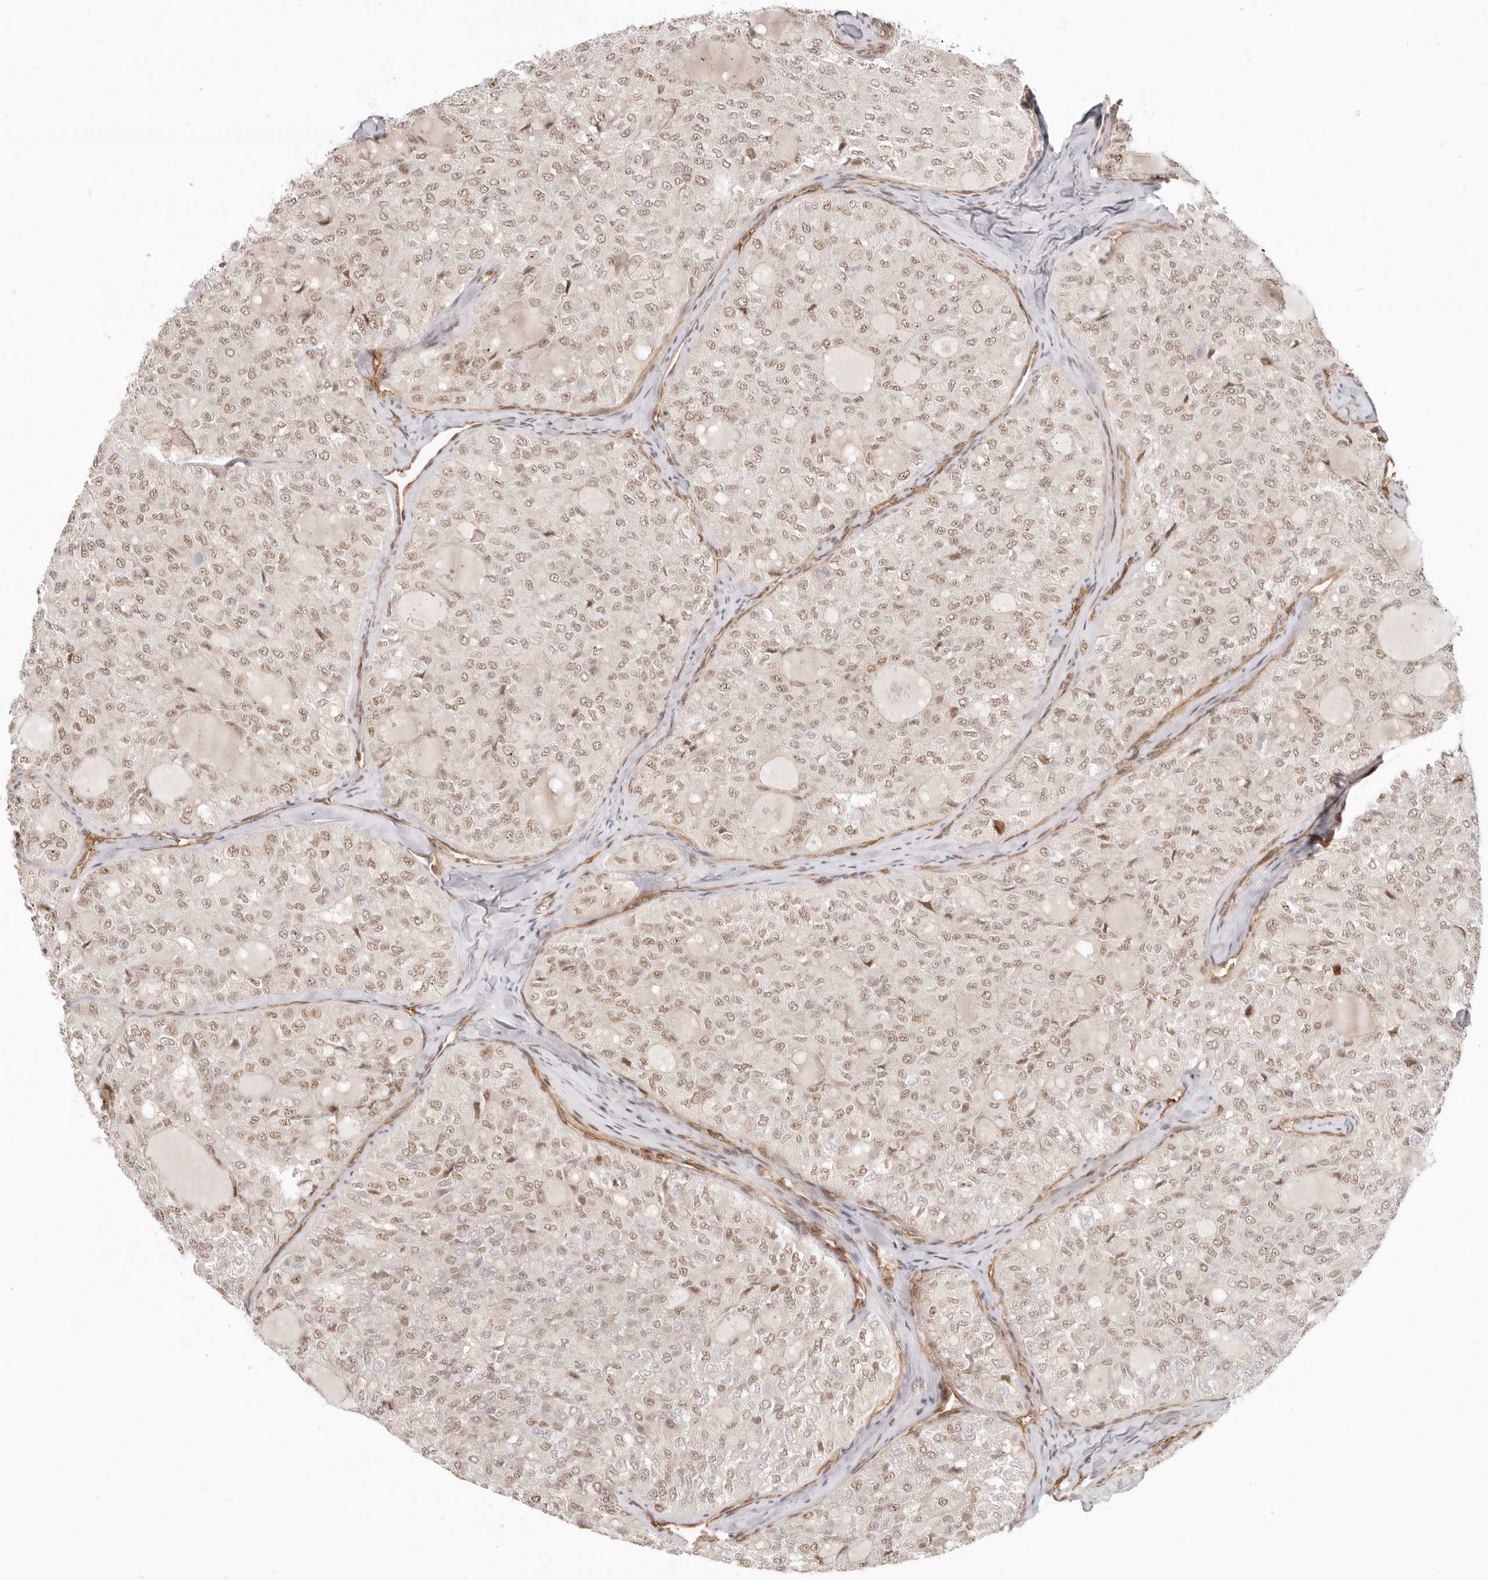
{"staining": {"intensity": "weak", "quantity": ">75%", "location": "nuclear"}, "tissue": "thyroid cancer", "cell_type": "Tumor cells", "image_type": "cancer", "snomed": [{"axis": "morphology", "description": "Follicular adenoma carcinoma, NOS"}, {"axis": "topography", "description": "Thyroid gland"}], "caption": "An image of thyroid cancer stained for a protein demonstrates weak nuclear brown staining in tumor cells.", "gene": "BAP1", "patient": {"sex": "male", "age": 75}}